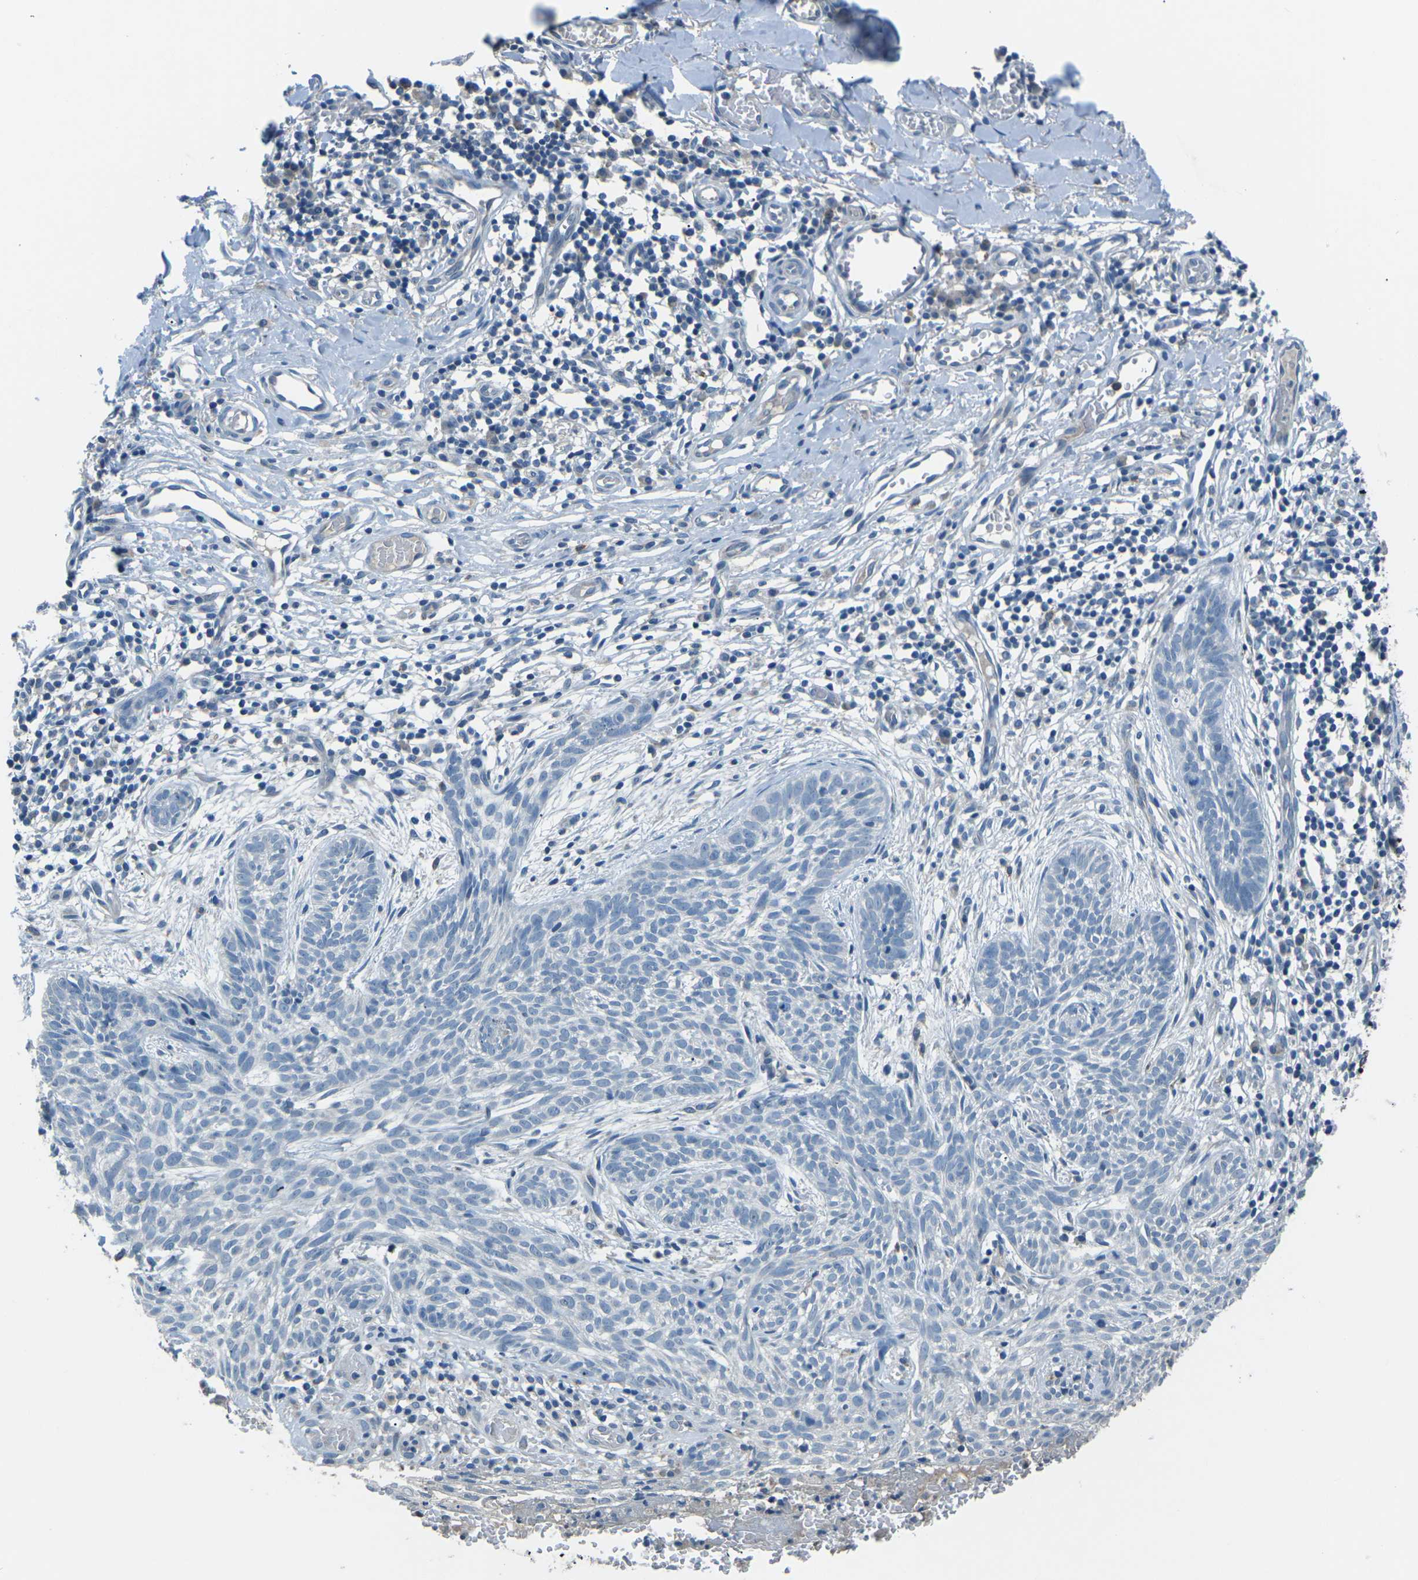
{"staining": {"intensity": "negative", "quantity": "none", "location": "none"}, "tissue": "skin cancer", "cell_type": "Tumor cells", "image_type": "cancer", "snomed": [{"axis": "morphology", "description": "Basal cell carcinoma"}, {"axis": "topography", "description": "Skin"}], "caption": "Human skin basal cell carcinoma stained for a protein using immunohistochemistry exhibits no positivity in tumor cells.", "gene": "CD1D", "patient": {"sex": "female", "age": 59}}